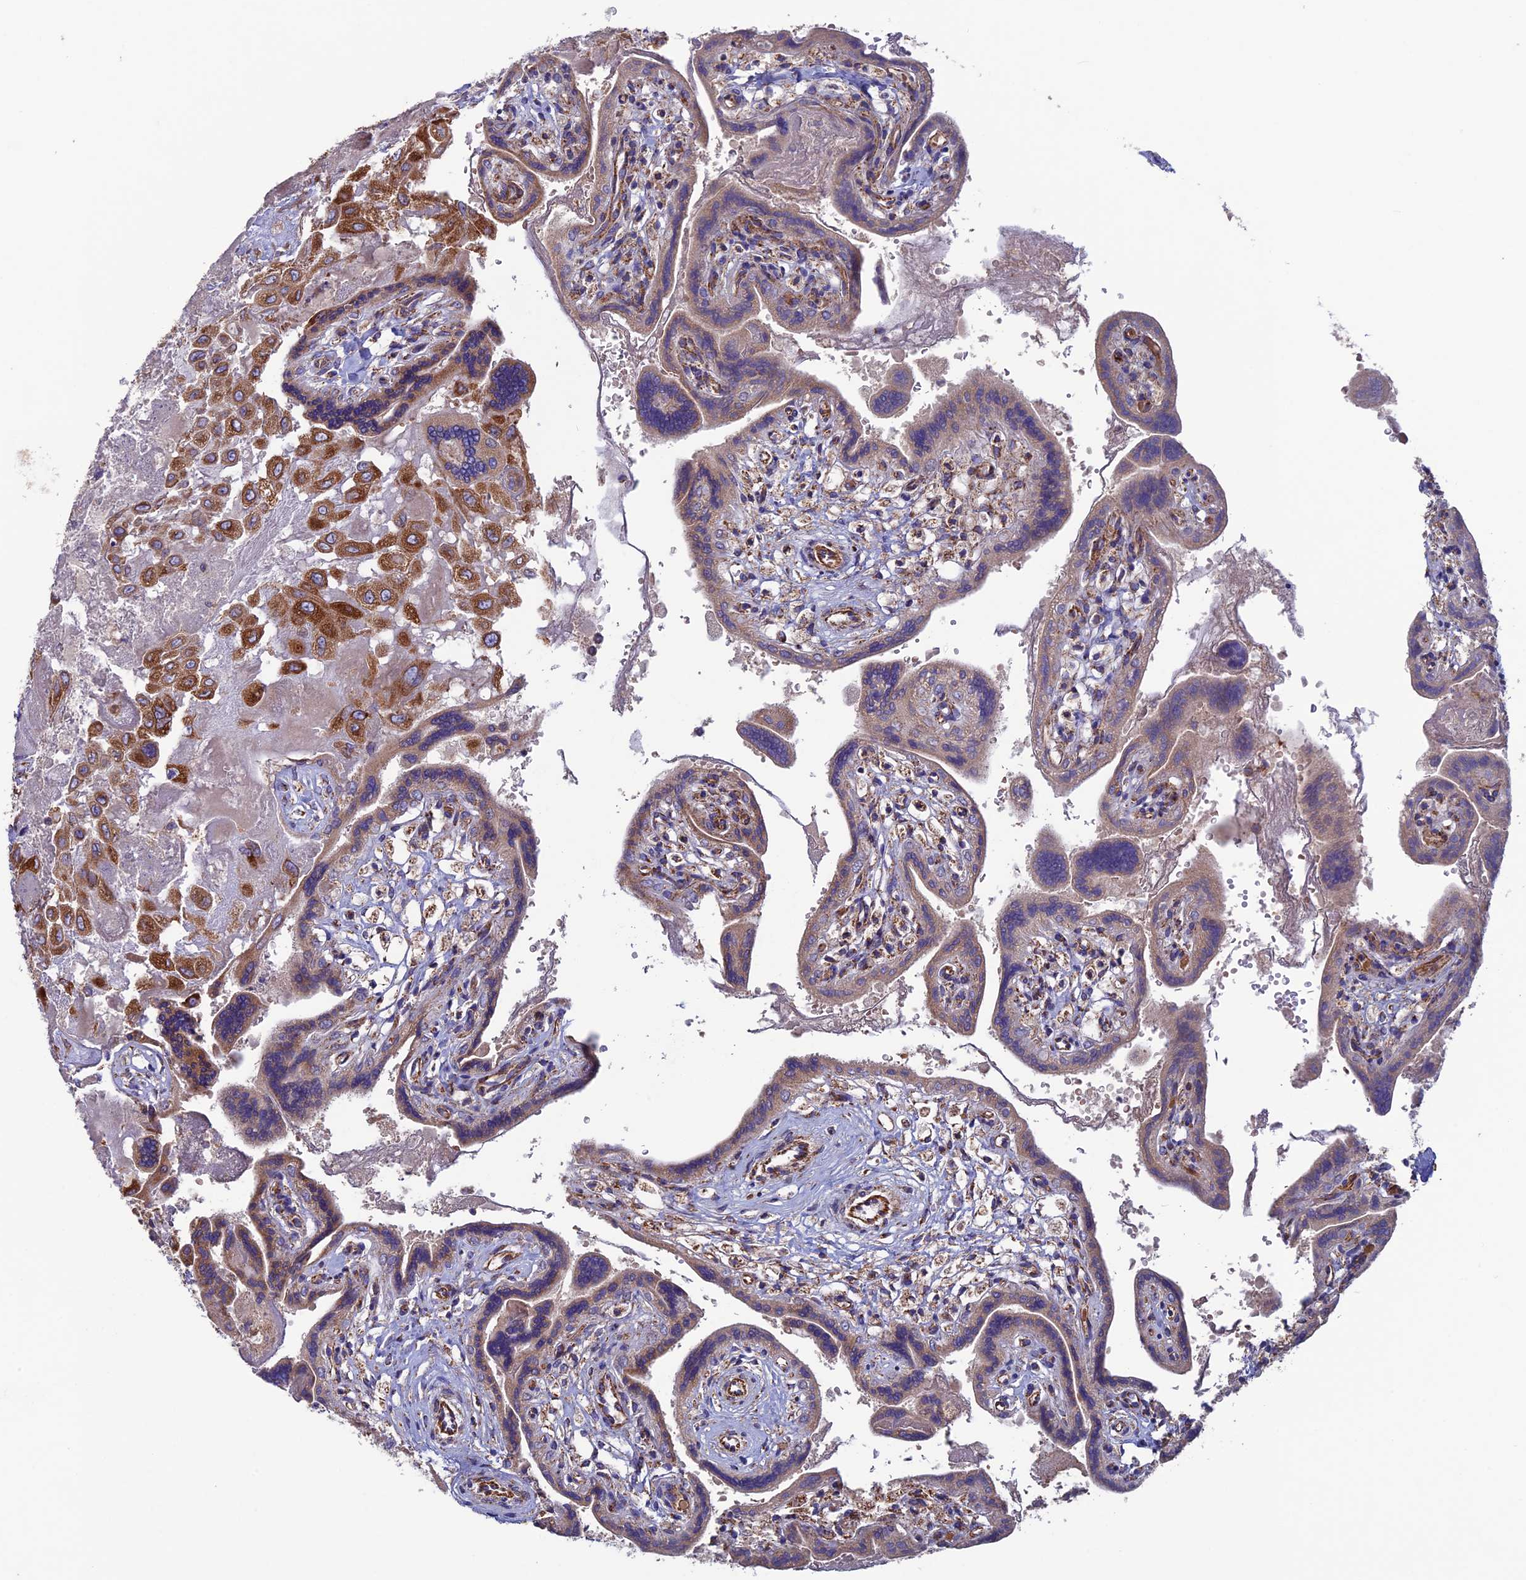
{"staining": {"intensity": "moderate", "quantity": ">75%", "location": "cytoplasmic/membranous"}, "tissue": "placenta", "cell_type": "Trophoblastic cells", "image_type": "normal", "snomed": [{"axis": "morphology", "description": "Normal tissue, NOS"}, {"axis": "topography", "description": "Placenta"}], "caption": "Benign placenta was stained to show a protein in brown. There is medium levels of moderate cytoplasmic/membranous expression in about >75% of trophoblastic cells. Using DAB (brown) and hematoxylin (blue) stains, captured at high magnification using brightfield microscopy.", "gene": "SLC15A5", "patient": {"sex": "female", "age": 37}}